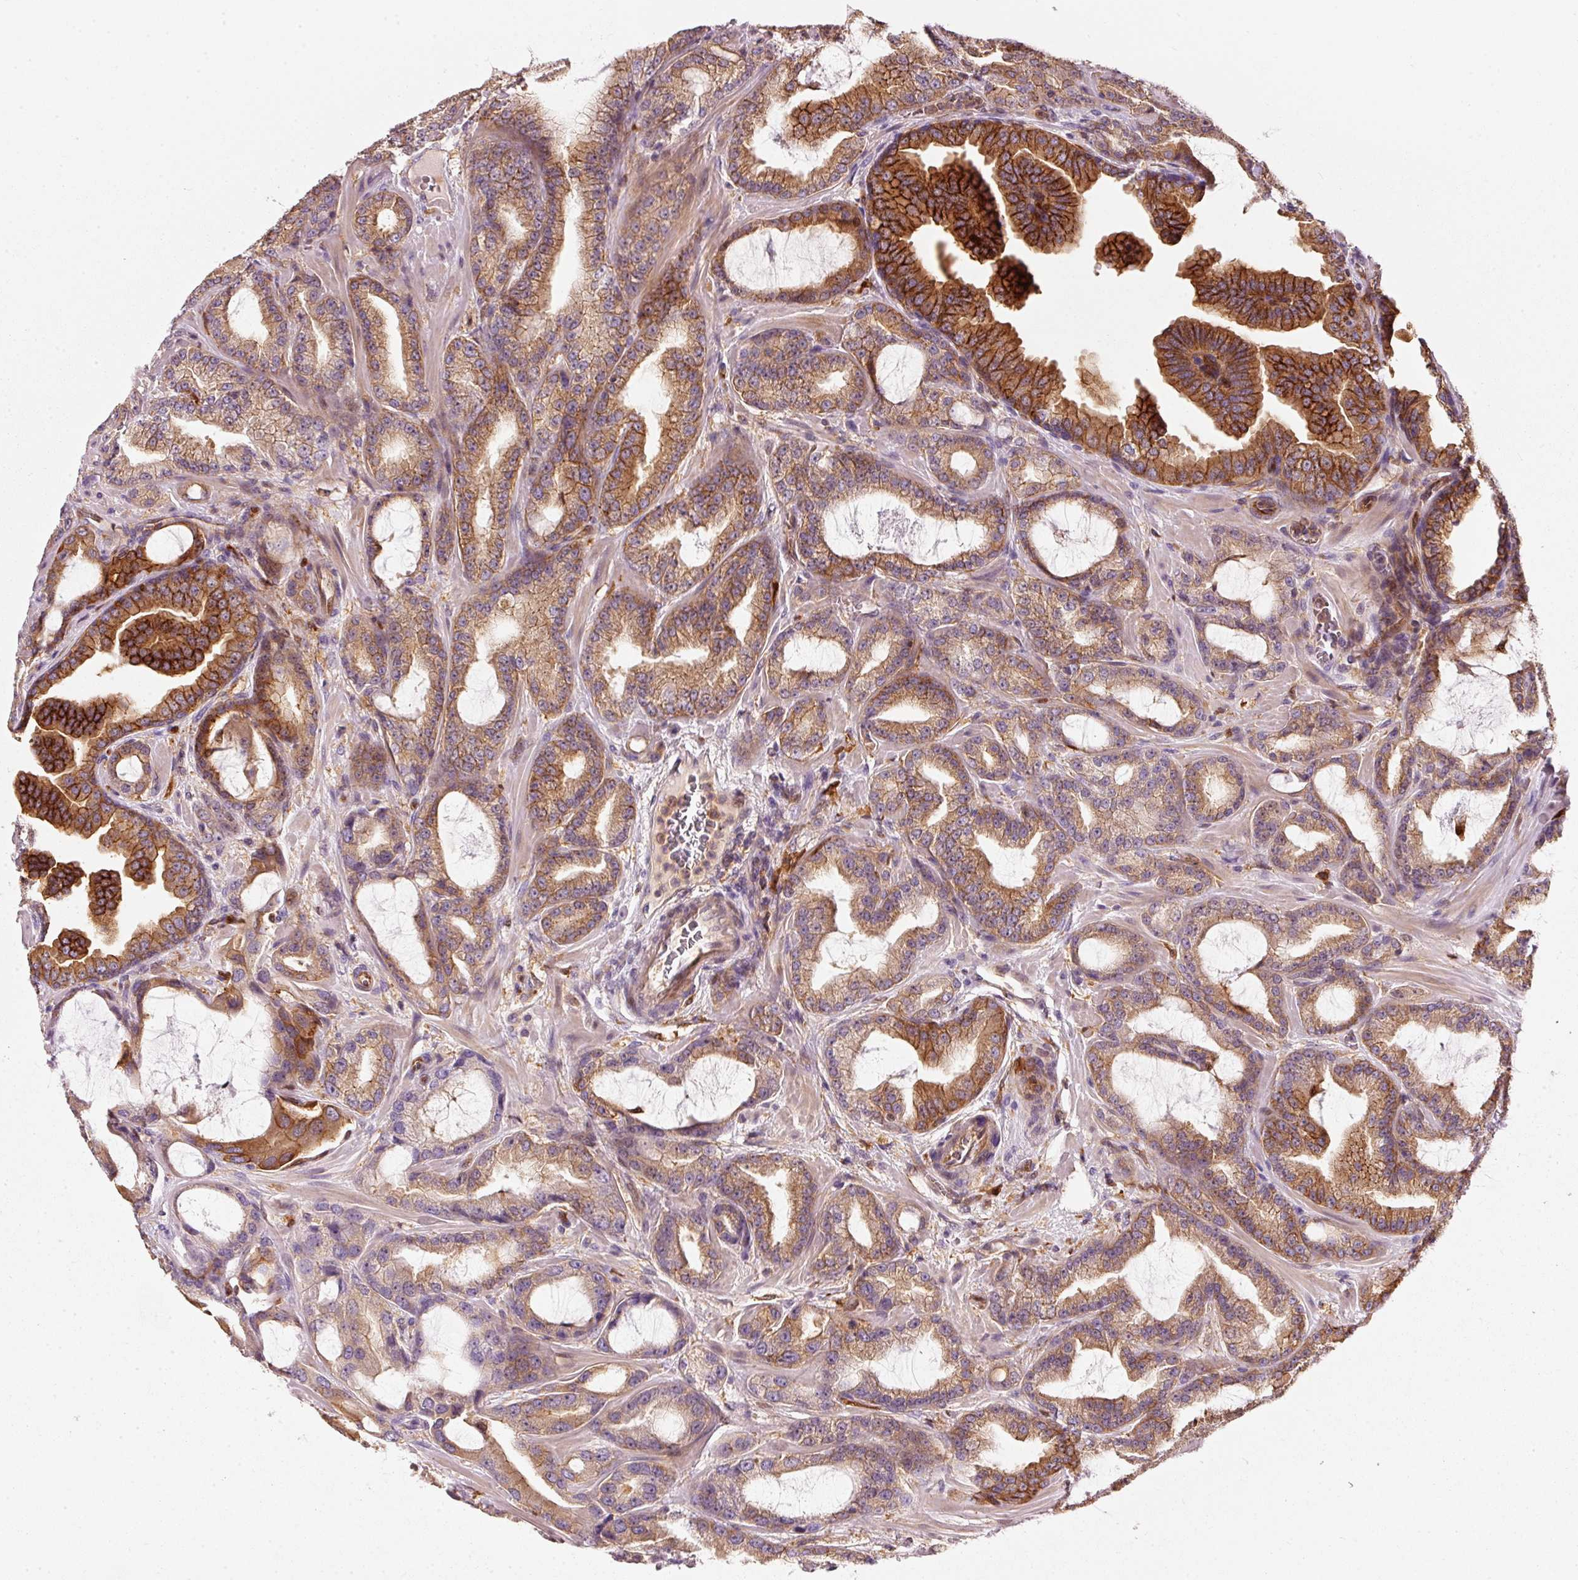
{"staining": {"intensity": "moderate", "quantity": ">75%", "location": "cytoplasmic/membranous"}, "tissue": "prostate cancer", "cell_type": "Tumor cells", "image_type": "cancer", "snomed": [{"axis": "morphology", "description": "Adenocarcinoma, High grade"}, {"axis": "topography", "description": "Prostate"}], "caption": "IHC histopathology image of neoplastic tissue: human prostate cancer stained using immunohistochemistry demonstrates medium levels of moderate protein expression localized specifically in the cytoplasmic/membranous of tumor cells, appearing as a cytoplasmic/membranous brown color.", "gene": "IQGAP2", "patient": {"sex": "male", "age": 68}}